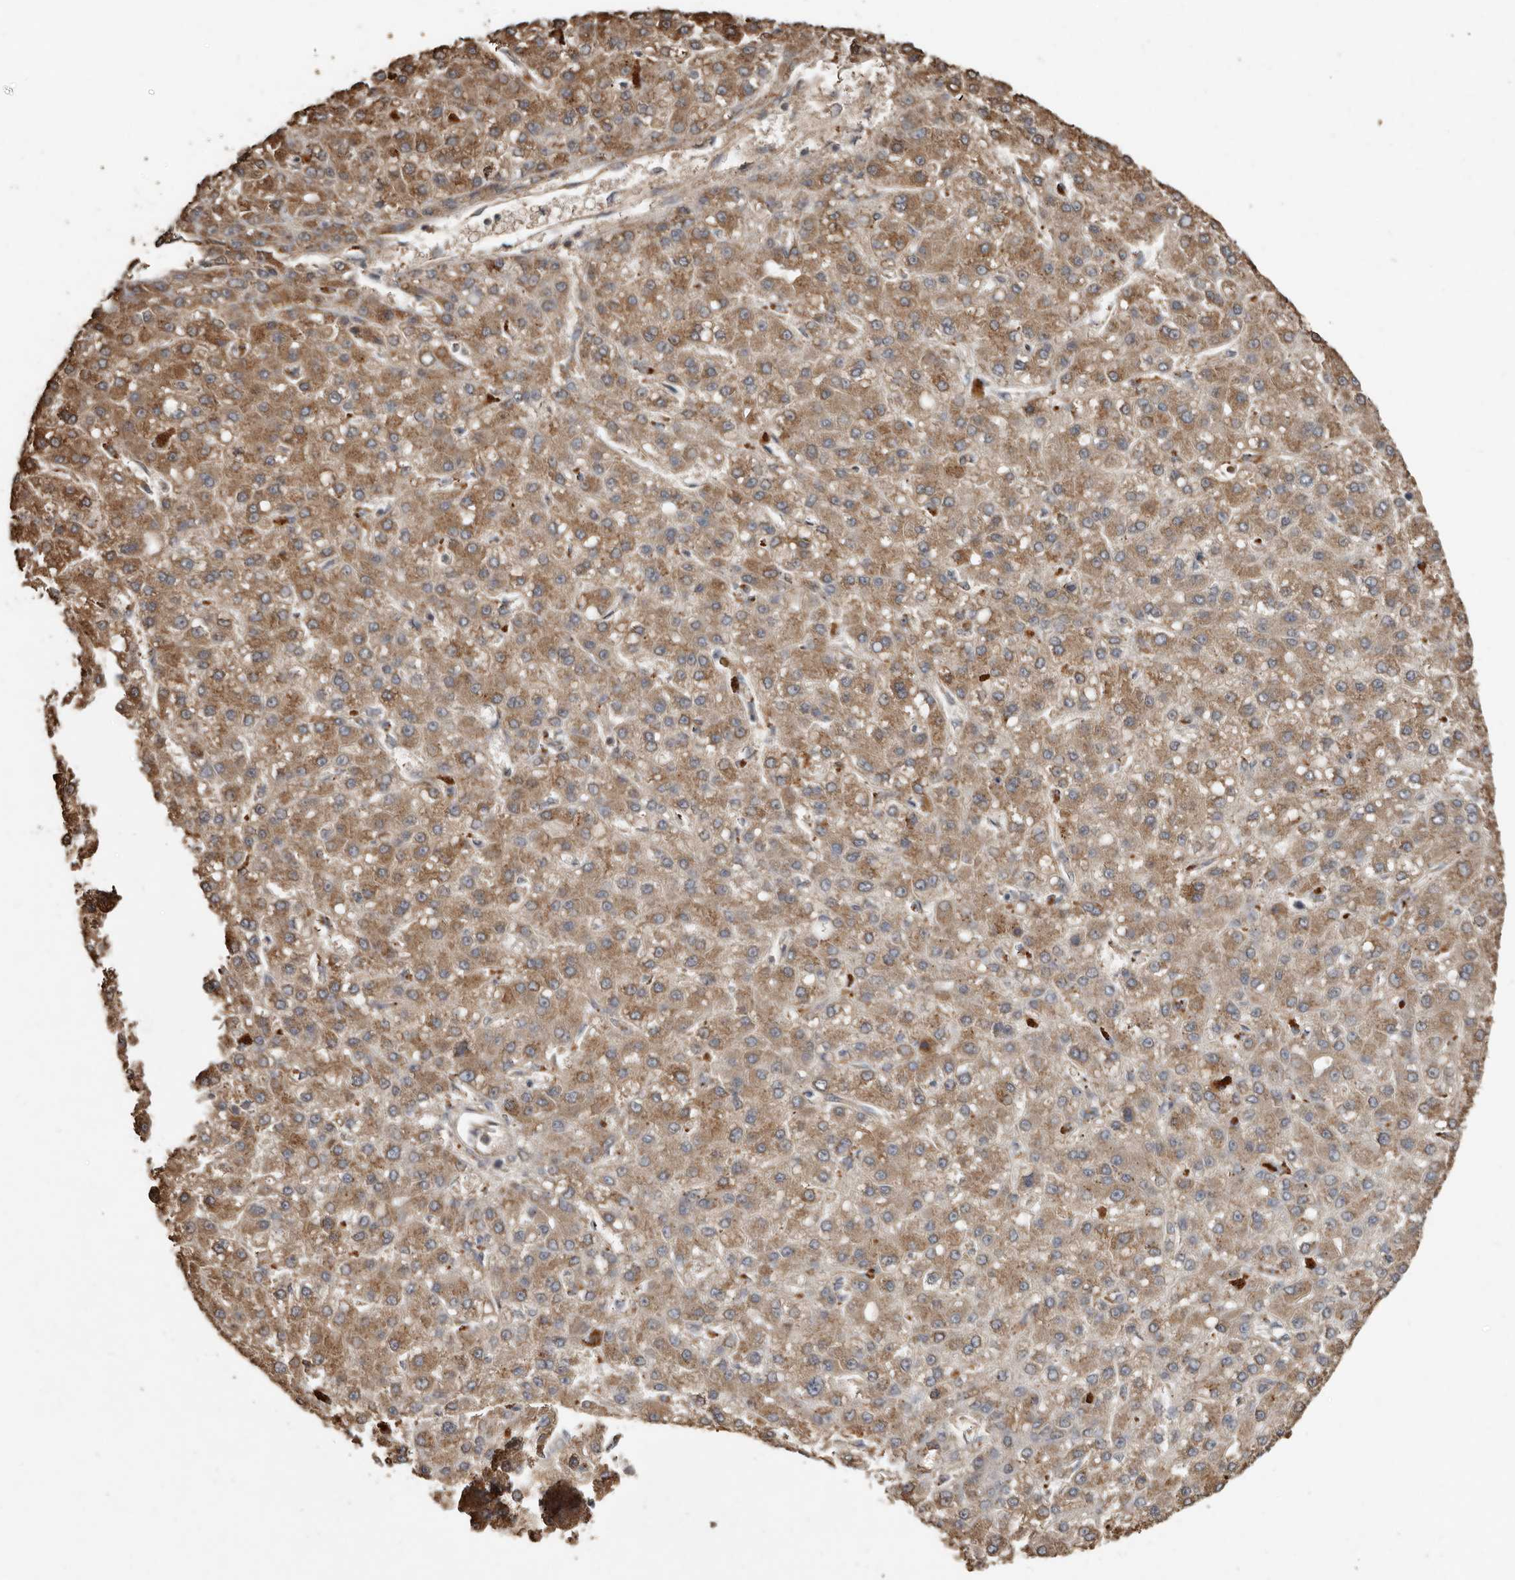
{"staining": {"intensity": "moderate", "quantity": ">75%", "location": "cytoplasmic/membranous"}, "tissue": "liver cancer", "cell_type": "Tumor cells", "image_type": "cancer", "snomed": [{"axis": "morphology", "description": "Carcinoma, Hepatocellular, NOS"}, {"axis": "topography", "description": "Liver"}], "caption": "About >75% of tumor cells in liver cancer exhibit moderate cytoplasmic/membranous protein expression as visualized by brown immunohistochemical staining.", "gene": "FLCN", "patient": {"sex": "male", "age": 67}}